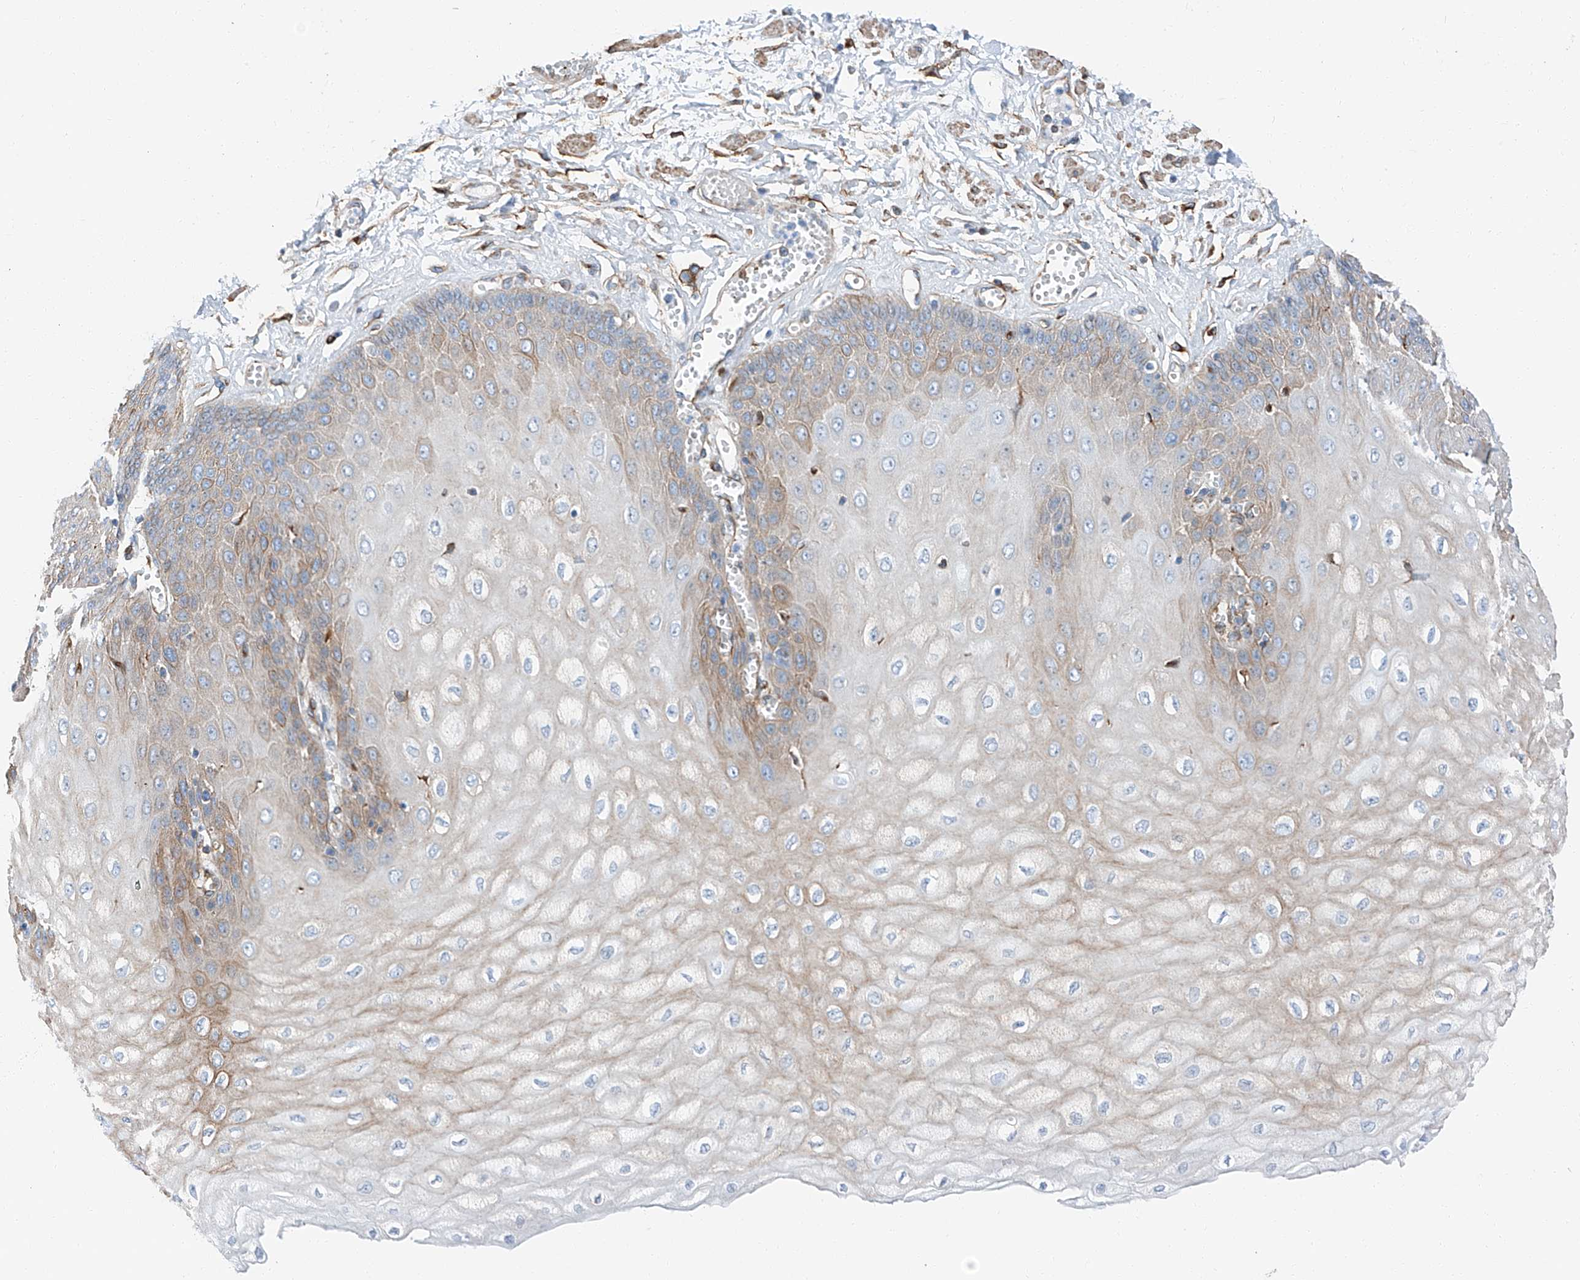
{"staining": {"intensity": "moderate", "quantity": "25%-75%", "location": "cytoplasmic/membranous"}, "tissue": "esophagus", "cell_type": "Squamous epithelial cells", "image_type": "normal", "snomed": [{"axis": "morphology", "description": "Normal tissue, NOS"}, {"axis": "topography", "description": "Esophagus"}], "caption": "High-power microscopy captured an immunohistochemistry histopathology image of benign esophagus, revealing moderate cytoplasmic/membranous staining in about 25%-75% of squamous epithelial cells. (DAB = brown stain, brightfield microscopy at high magnification).", "gene": "ZNF804A", "patient": {"sex": "male", "age": 60}}